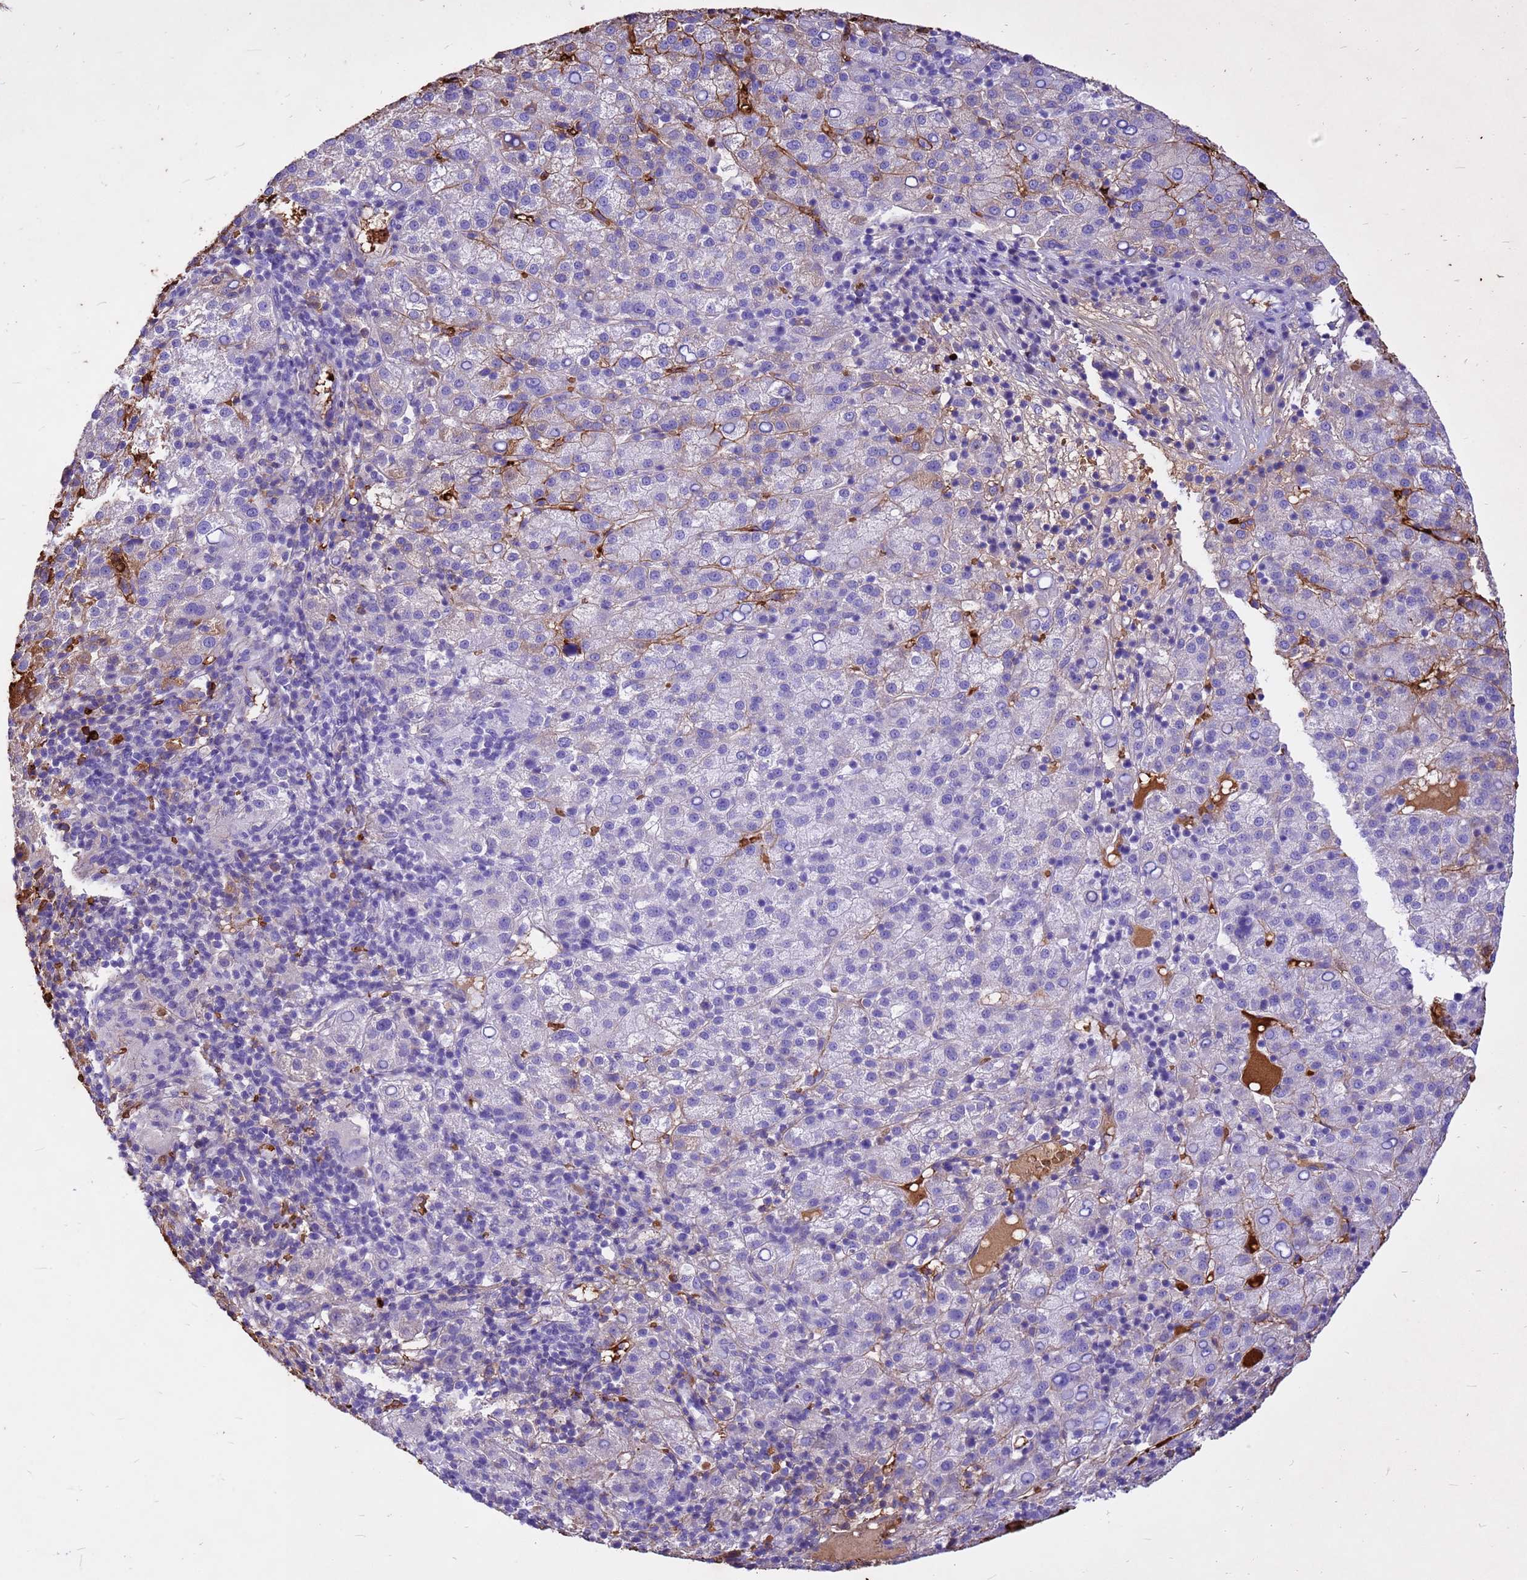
{"staining": {"intensity": "strong", "quantity": "<25%", "location": "cytoplasmic/membranous"}, "tissue": "liver cancer", "cell_type": "Tumor cells", "image_type": "cancer", "snomed": [{"axis": "morphology", "description": "Carcinoma, Hepatocellular, NOS"}, {"axis": "topography", "description": "Liver"}], "caption": "Liver cancer (hepatocellular carcinoma) stained with DAB (3,3'-diaminobenzidine) immunohistochemistry displays medium levels of strong cytoplasmic/membranous positivity in about <25% of tumor cells.", "gene": "HBA2", "patient": {"sex": "female", "age": 58}}